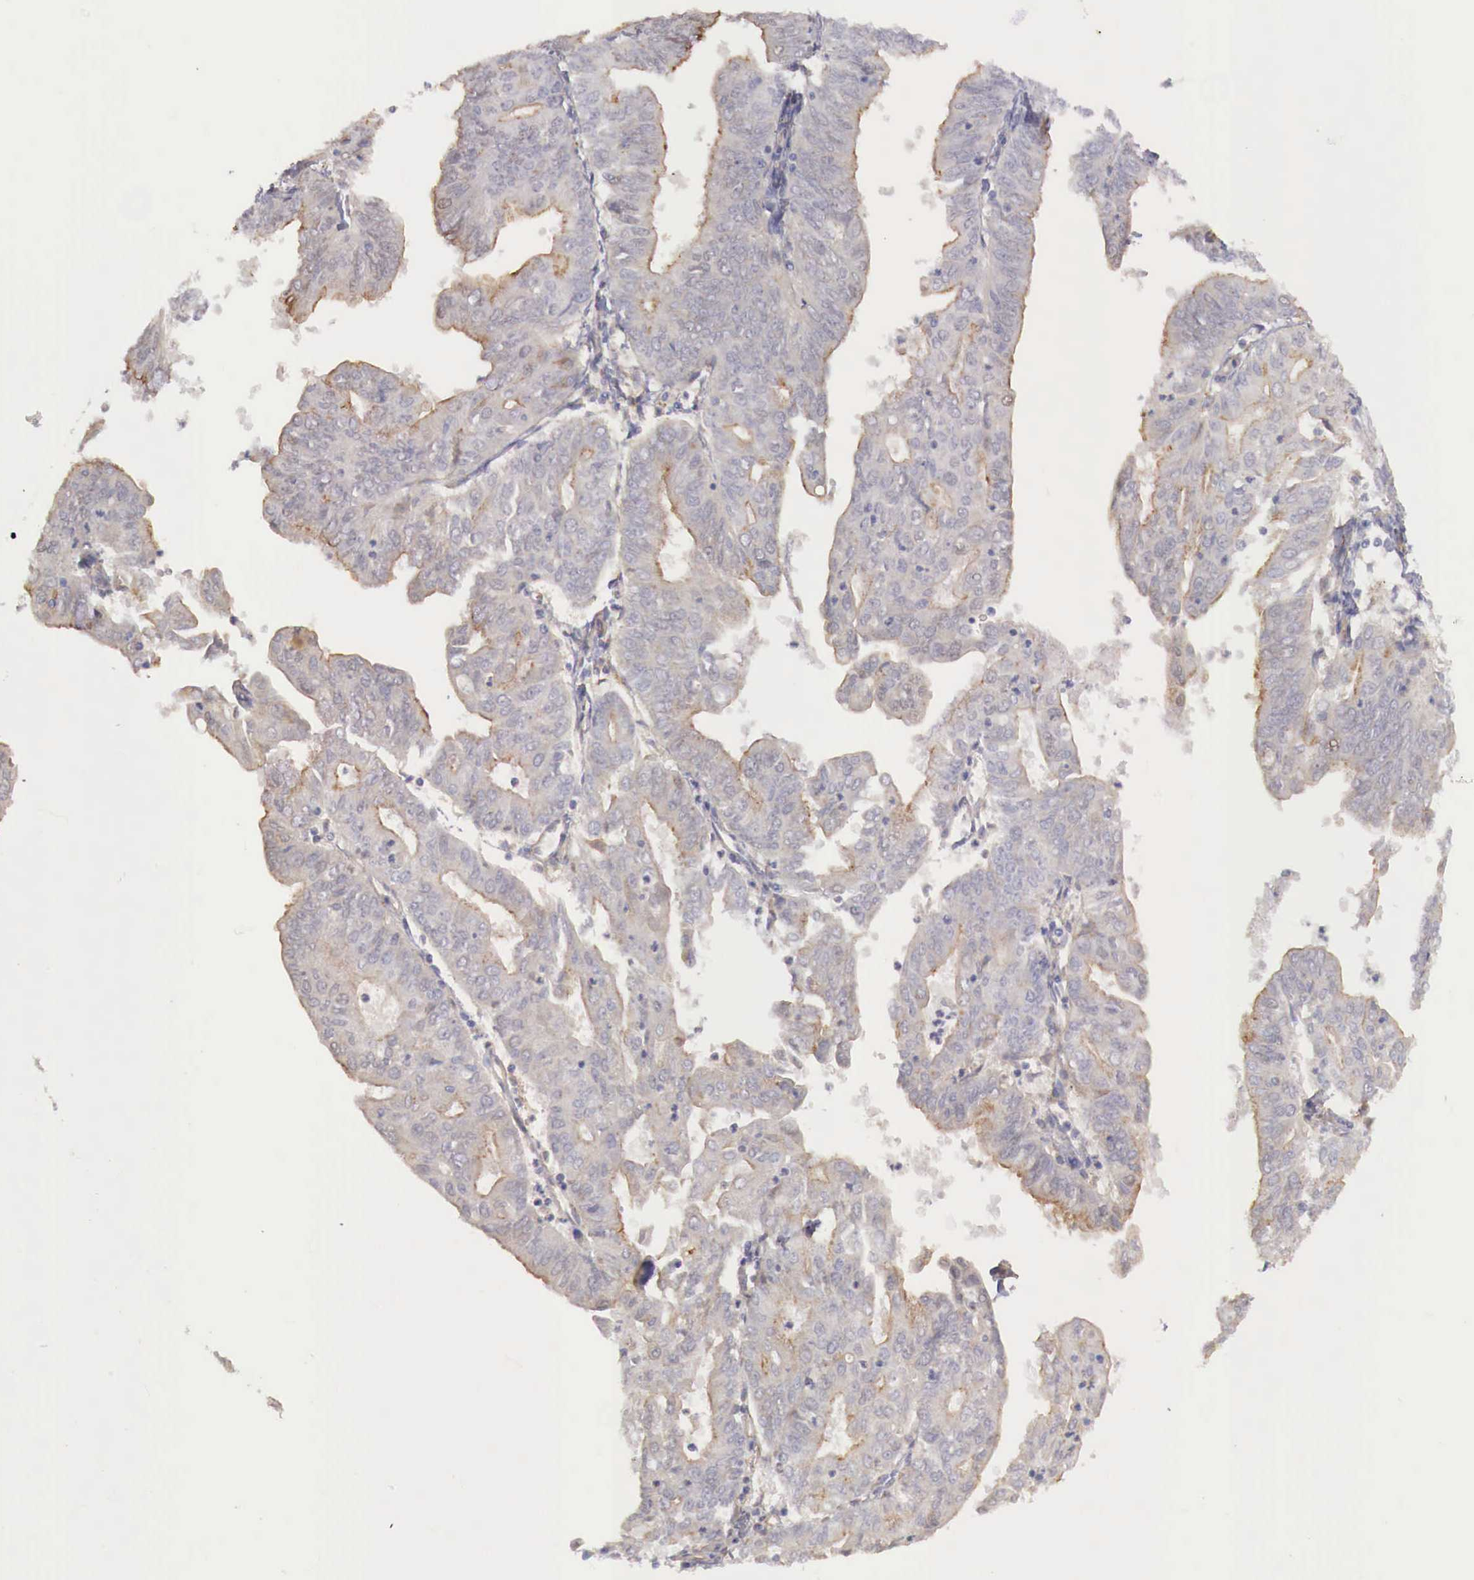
{"staining": {"intensity": "negative", "quantity": "none", "location": "none"}, "tissue": "endometrial cancer", "cell_type": "Tumor cells", "image_type": "cancer", "snomed": [{"axis": "morphology", "description": "Adenocarcinoma, NOS"}, {"axis": "topography", "description": "Endometrium"}], "caption": "Human adenocarcinoma (endometrial) stained for a protein using immunohistochemistry (IHC) demonstrates no positivity in tumor cells.", "gene": "KLHDC7B", "patient": {"sex": "female", "age": 79}}